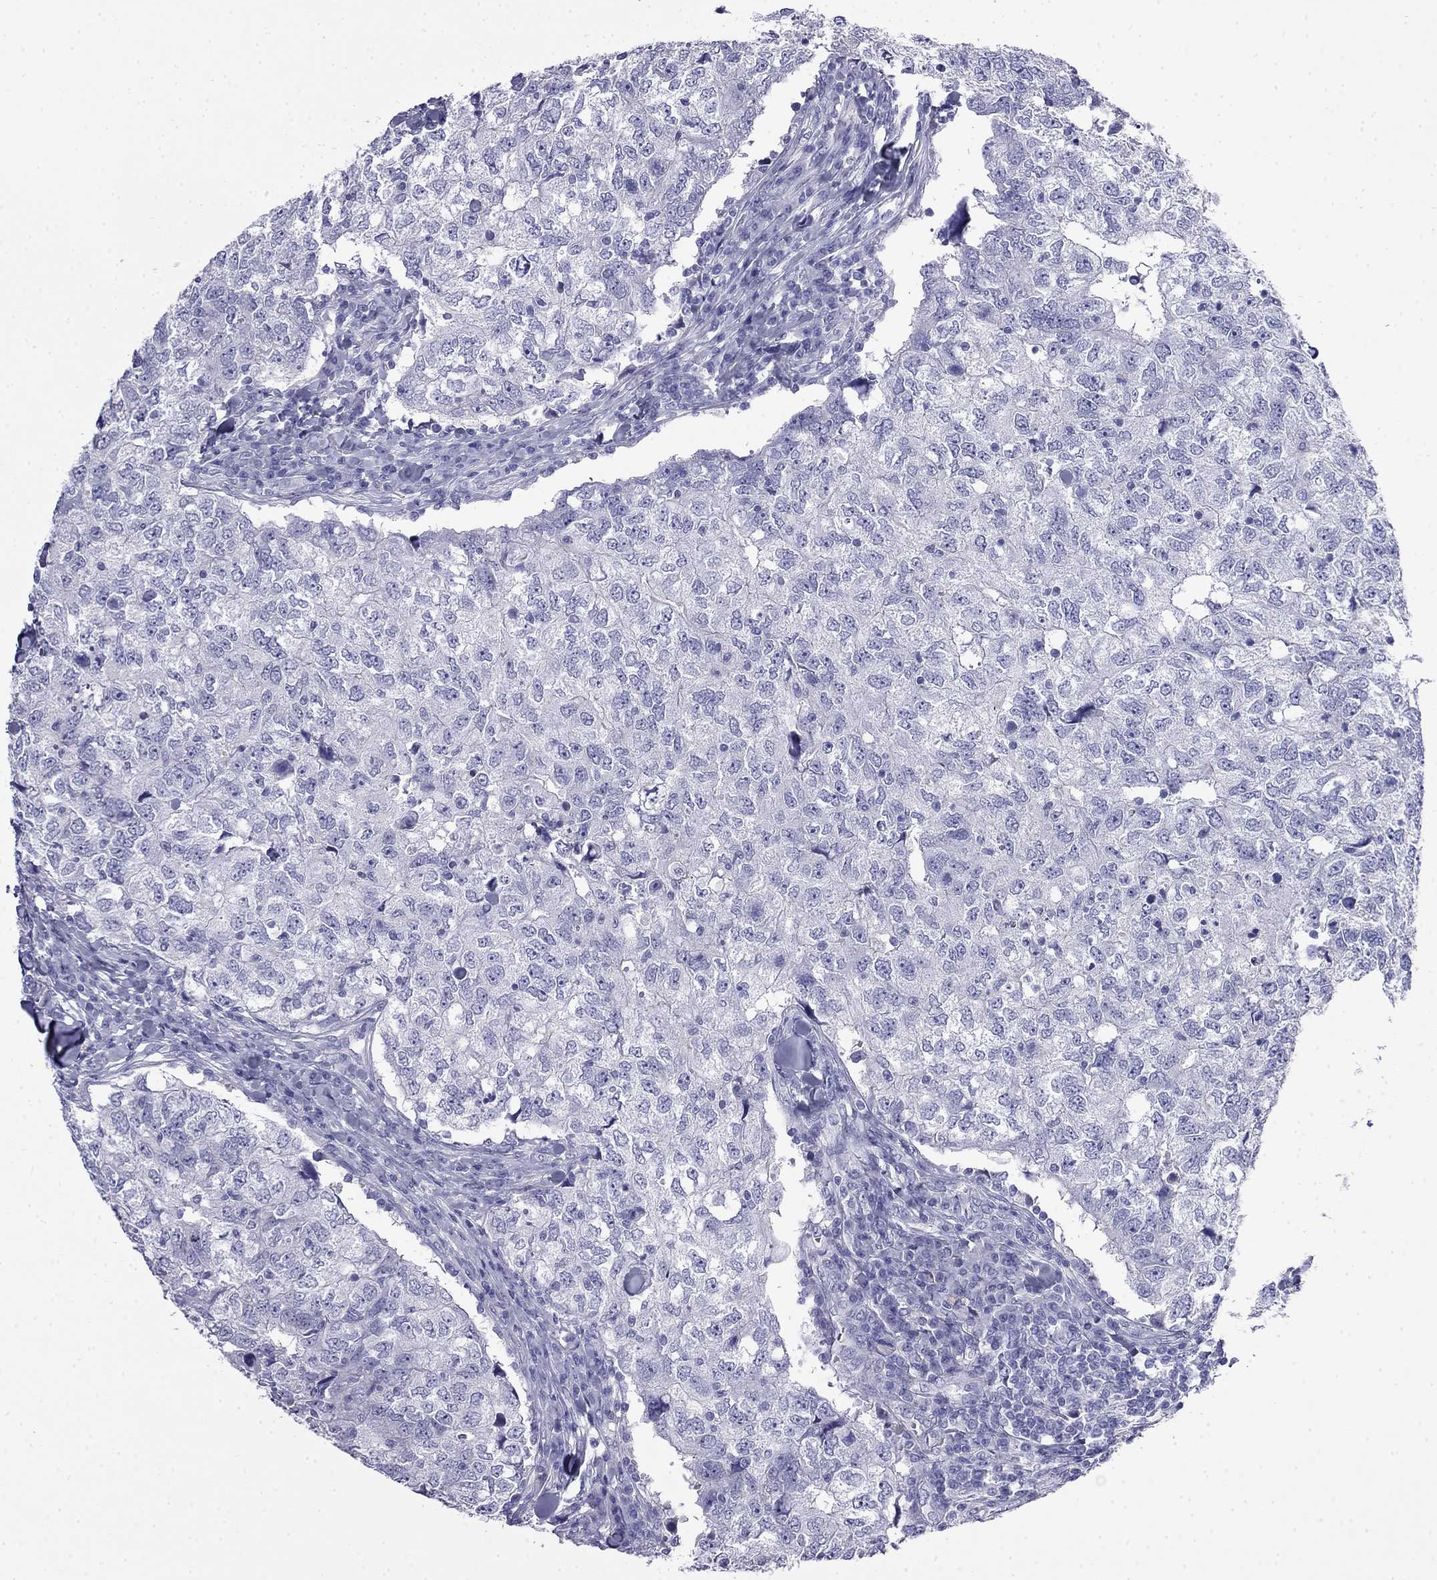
{"staining": {"intensity": "negative", "quantity": "none", "location": "none"}, "tissue": "breast cancer", "cell_type": "Tumor cells", "image_type": "cancer", "snomed": [{"axis": "morphology", "description": "Duct carcinoma"}, {"axis": "topography", "description": "Breast"}], "caption": "IHC histopathology image of neoplastic tissue: invasive ductal carcinoma (breast) stained with DAB reveals no significant protein staining in tumor cells. The staining was performed using DAB (3,3'-diaminobenzidine) to visualize the protein expression in brown, while the nuclei were stained in blue with hematoxylin (Magnification: 20x).", "gene": "MYO15A", "patient": {"sex": "female", "age": 30}}